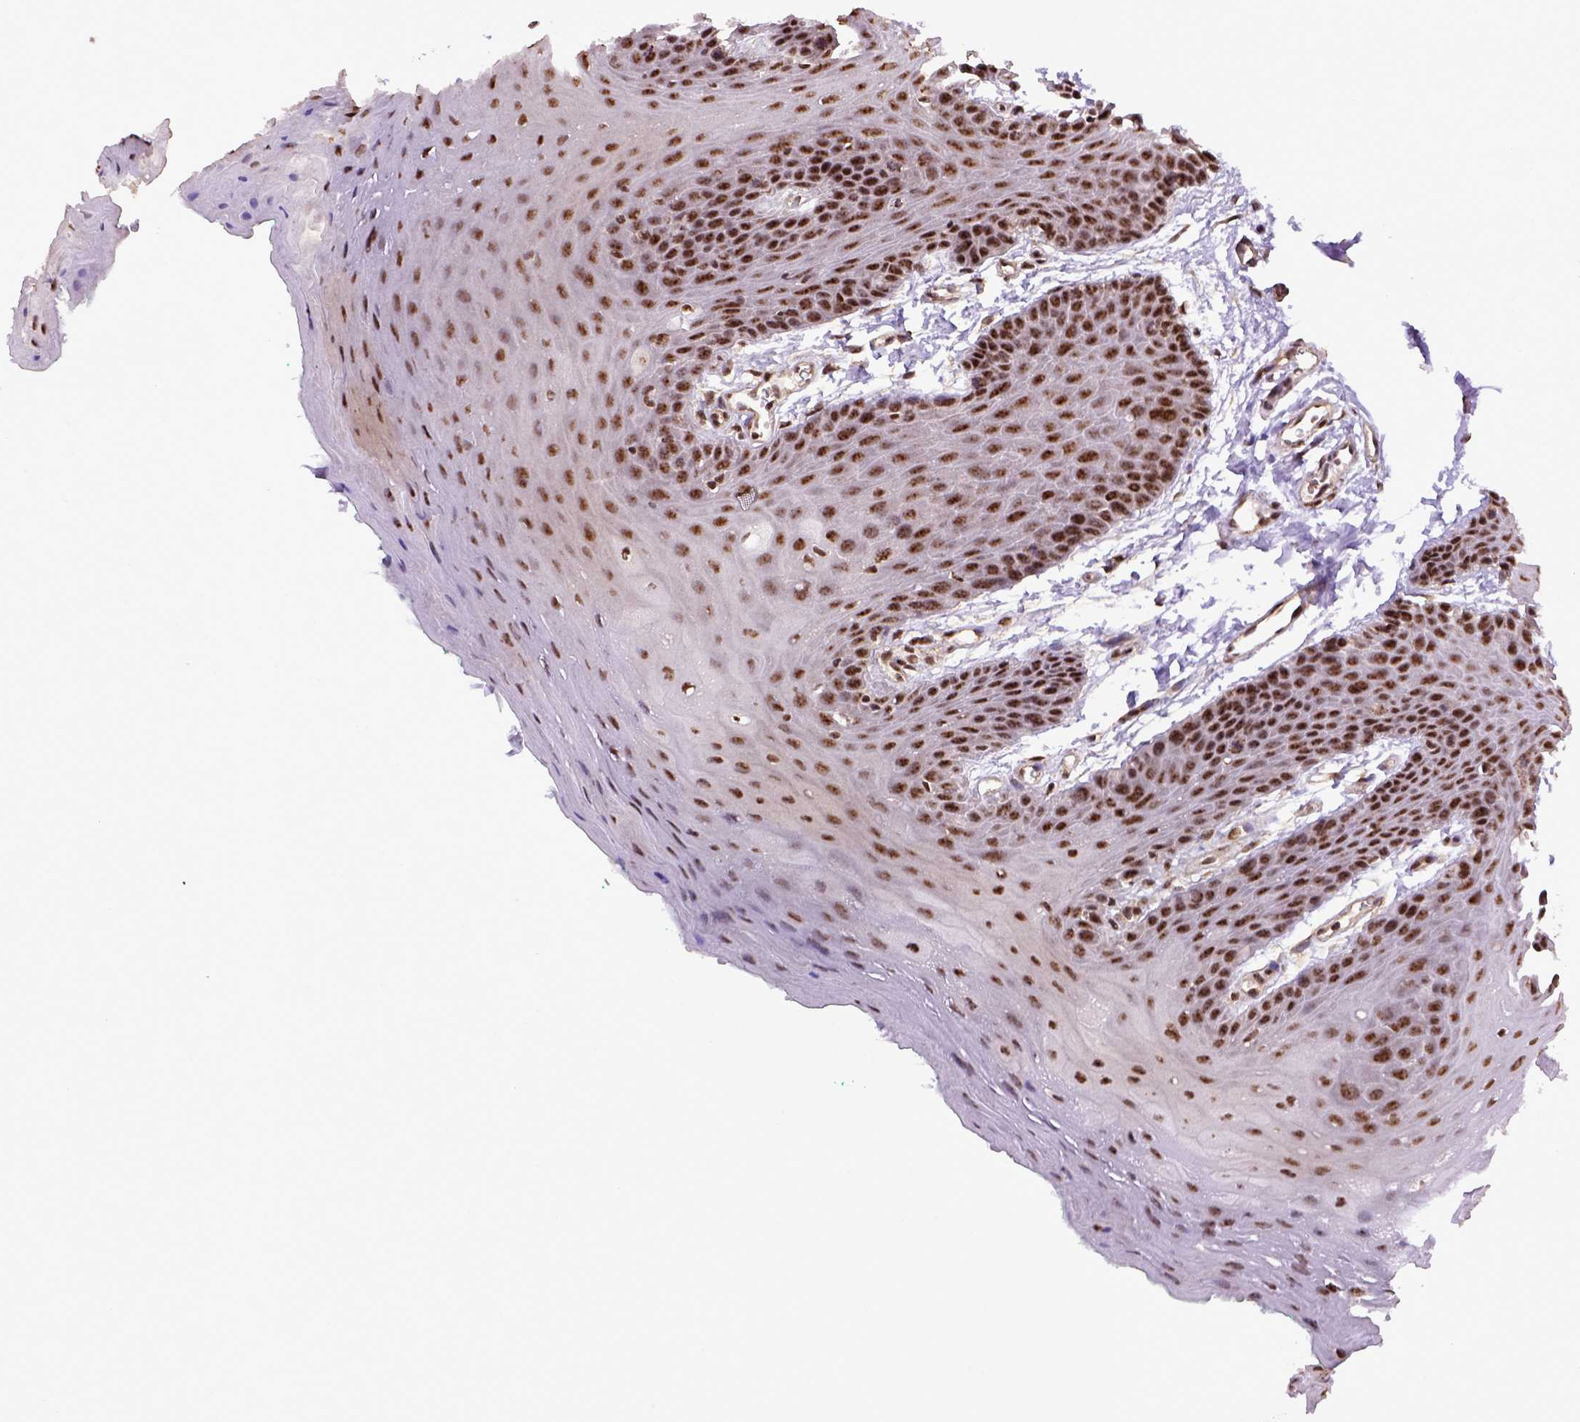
{"staining": {"intensity": "strong", "quantity": ">75%", "location": "nuclear"}, "tissue": "oral mucosa", "cell_type": "Squamous epithelial cells", "image_type": "normal", "snomed": [{"axis": "morphology", "description": "Normal tissue, NOS"}, {"axis": "morphology", "description": "Squamous cell carcinoma, NOS"}, {"axis": "topography", "description": "Oral tissue"}, {"axis": "topography", "description": "Head-Neck"}], "caption": "This photomicrograph demonstrates immunohistochemistry staining of normal oral mucosa, with high strong nuclear staining in approximately >75% of squamous epithelial cells.", "gene": "PPIG", "patient": {"sex": "female", "age": 50}}